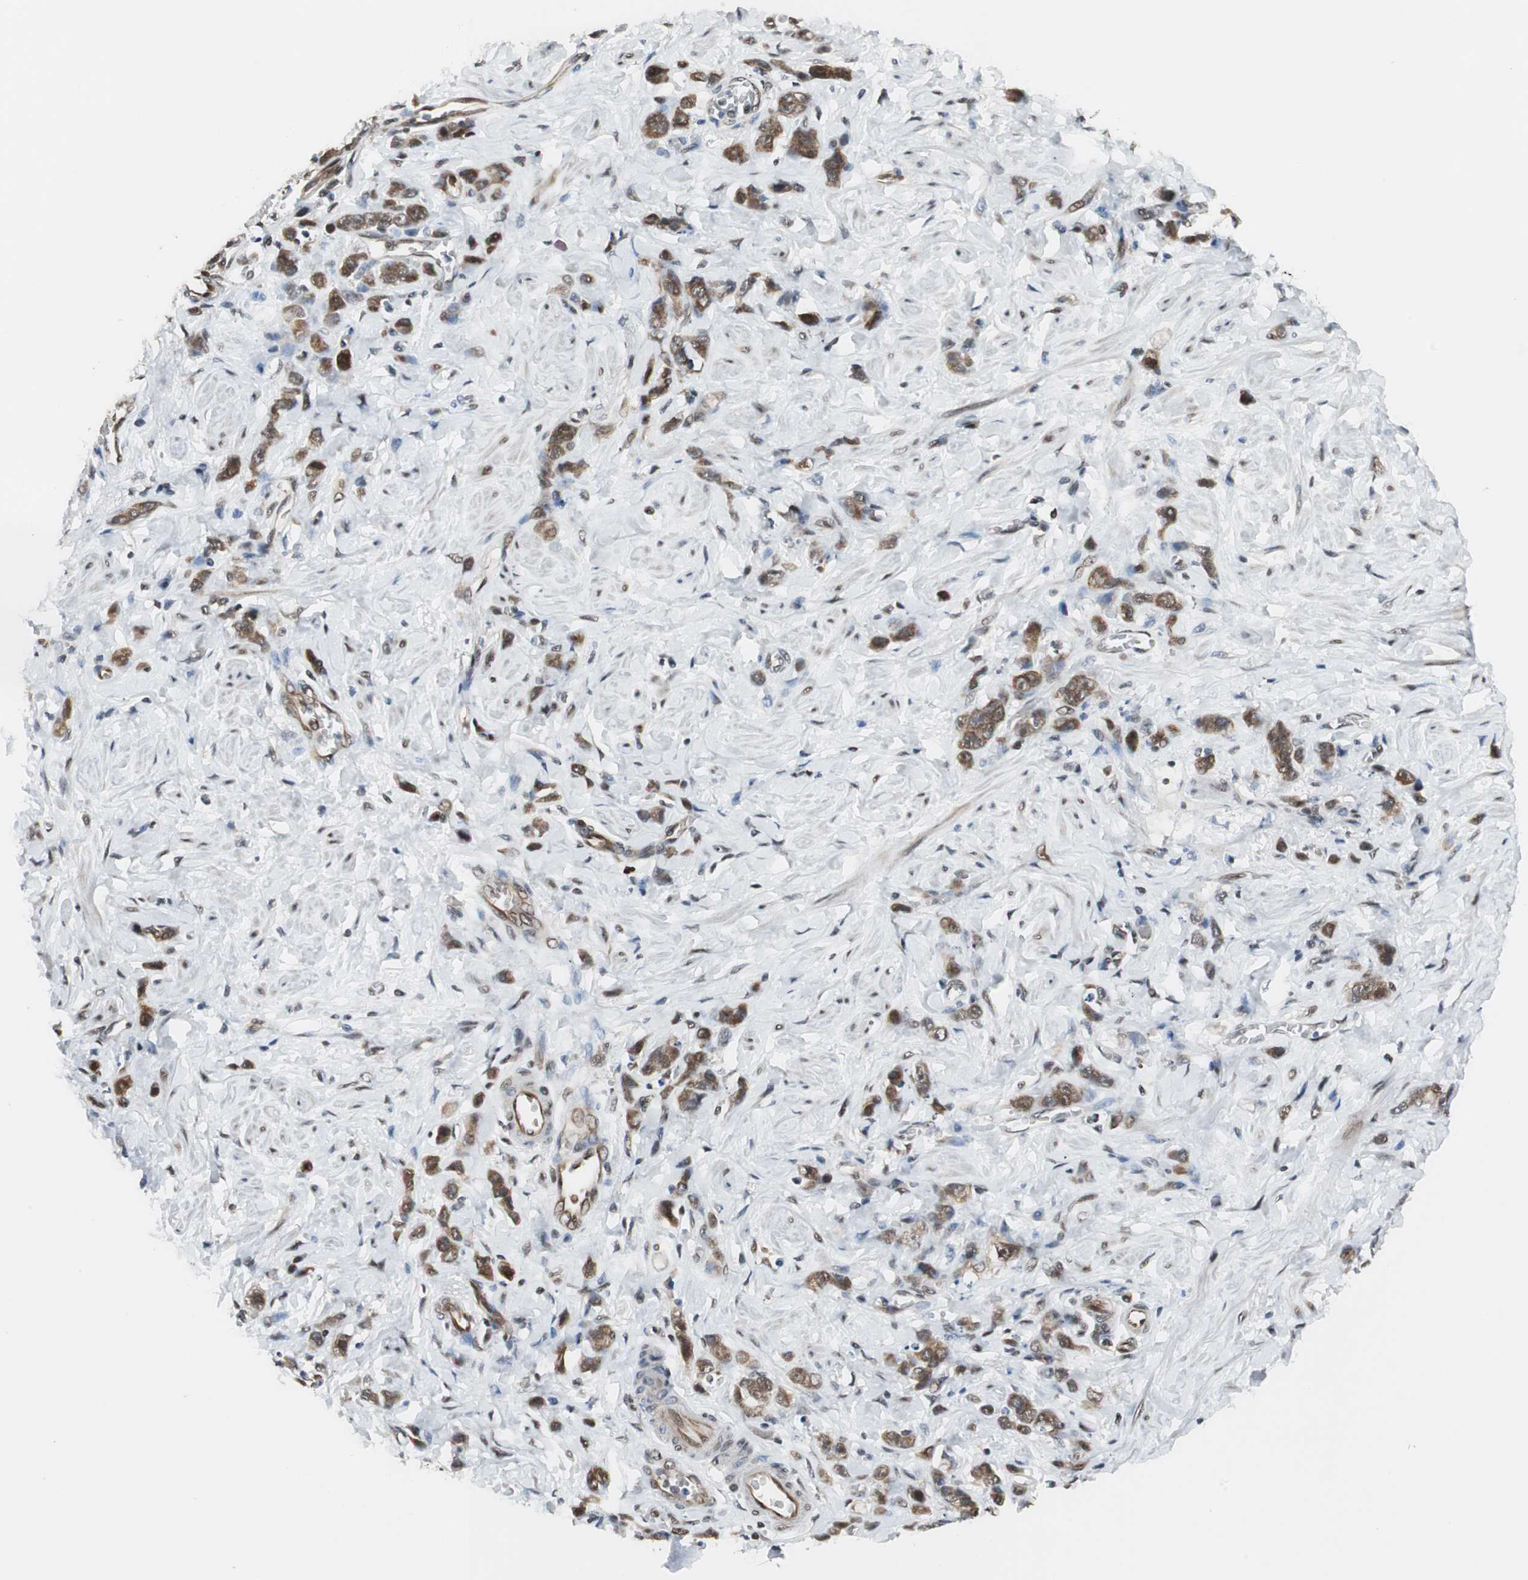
{"staining": {"intensity": "strong", "quantity": ">75%", "location": "cytoplasmic/membranous,nuclear"}, "tissue": "stomach cancer", "cell_type": "Tumor cells", "image_type": "cancer", "snomed": [{"axis": "morphology", "description": "Adenocarcinoma, NOS"}, {"axis": "topography", "description": "Stomach"}], "caption": "Immunohistochemistry (IHC) staining of adenocarcinoma (stomach), which demonstrates high levels of strong cytoplasmic/membranous and nuclear staining in approximately >75% of tumor cells indicating strong cytoplasmic/membranous and nuclear protein positivity. The staining was performed using DAB (3,3'-diaminobenzidine) (brown) for protein detection and nuclei were counterstained in hematoxylin (blue).", "gene": "ZBTB17", "patient": {"sex": "male", "age": 82}}